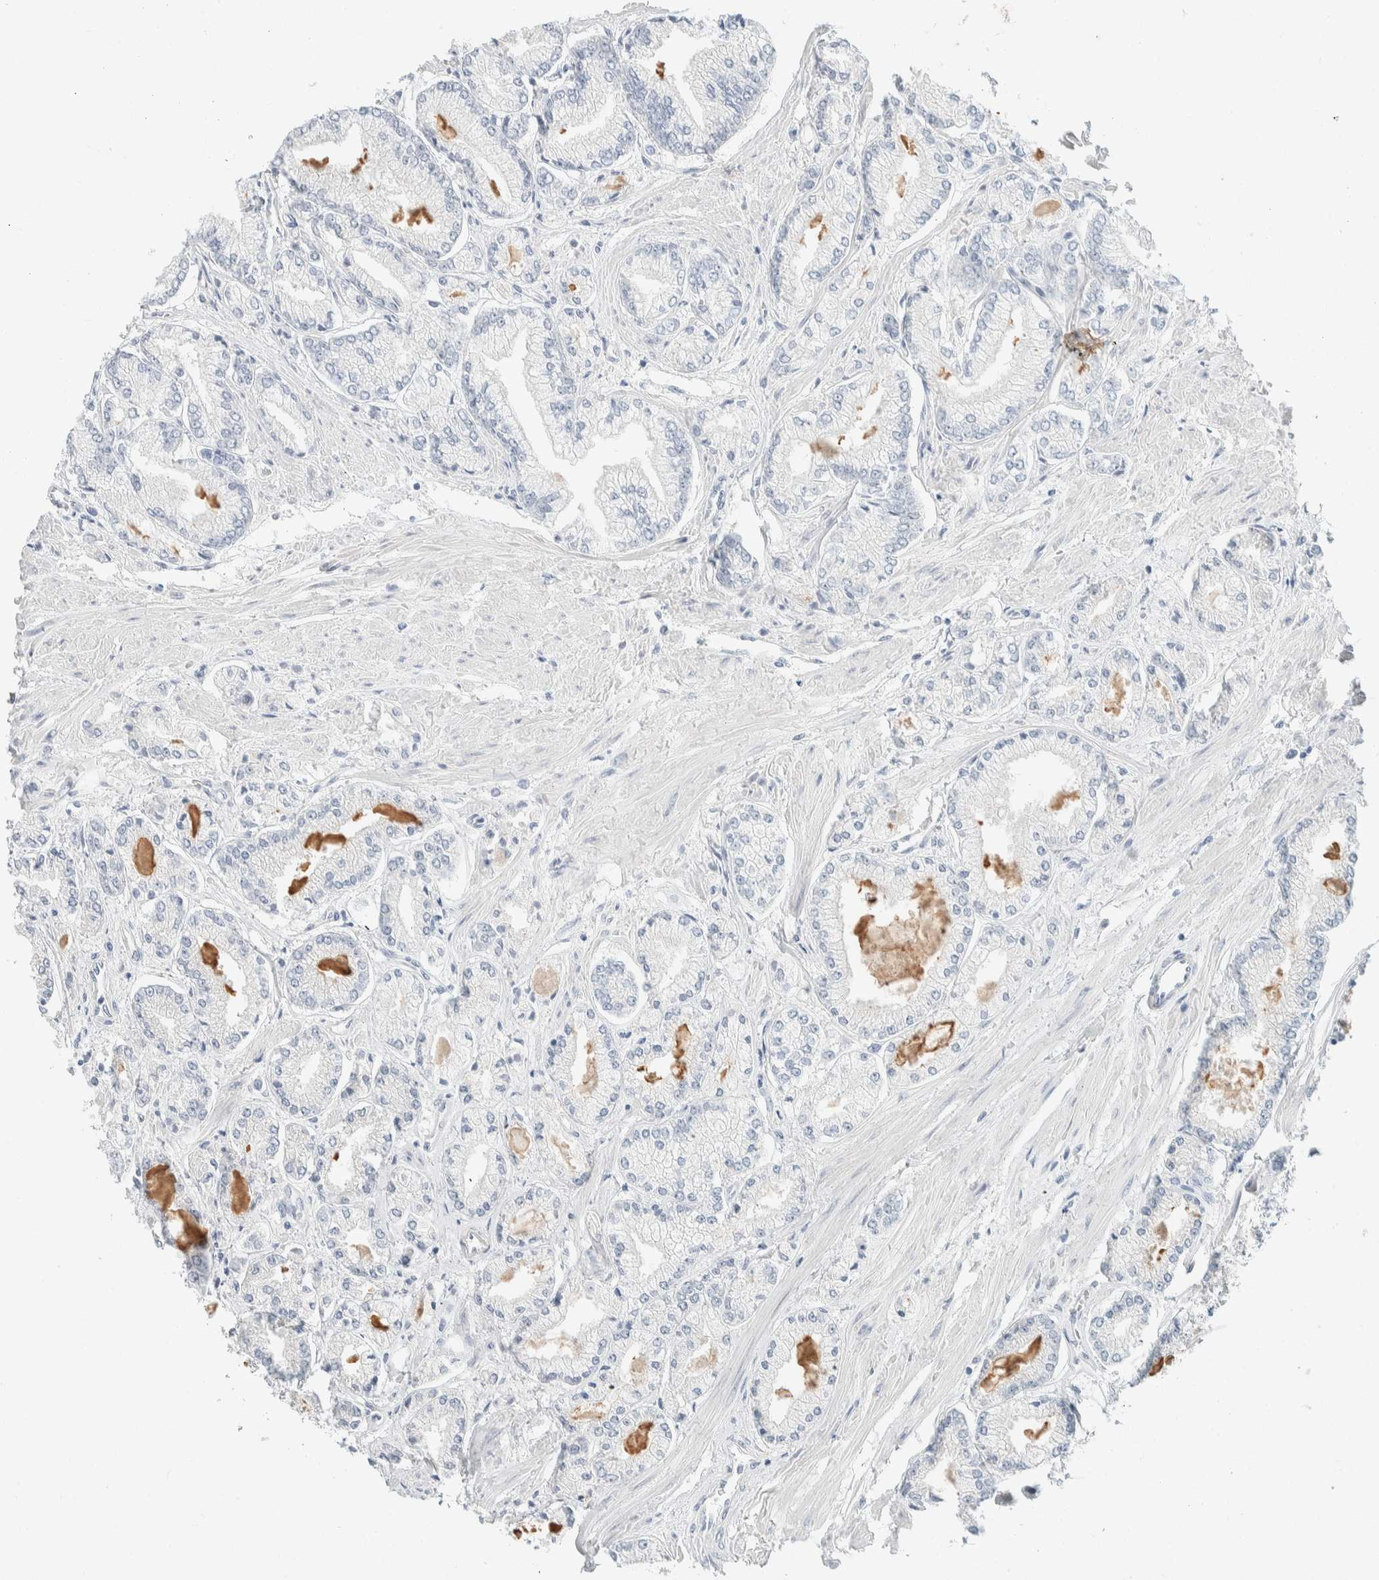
{"staining": {"intensity": "negative", "quantity": "none", "location": "none"}, "tissue": "prostate cancer", "cell_type": "Tumor cells", "image_type": "cancer", "snomed": [{"axis": "morphology", "description": "Adenocarcinoma, Low grade"}, {"axis": "topography", "description": "Prostate"}], "caption": "Prostate cancer was stained to show a protein in brown. There is no significant staining in tumor cells.", "gene": "ALOX12B", "patient": {"sex": "male", "age": 52}}